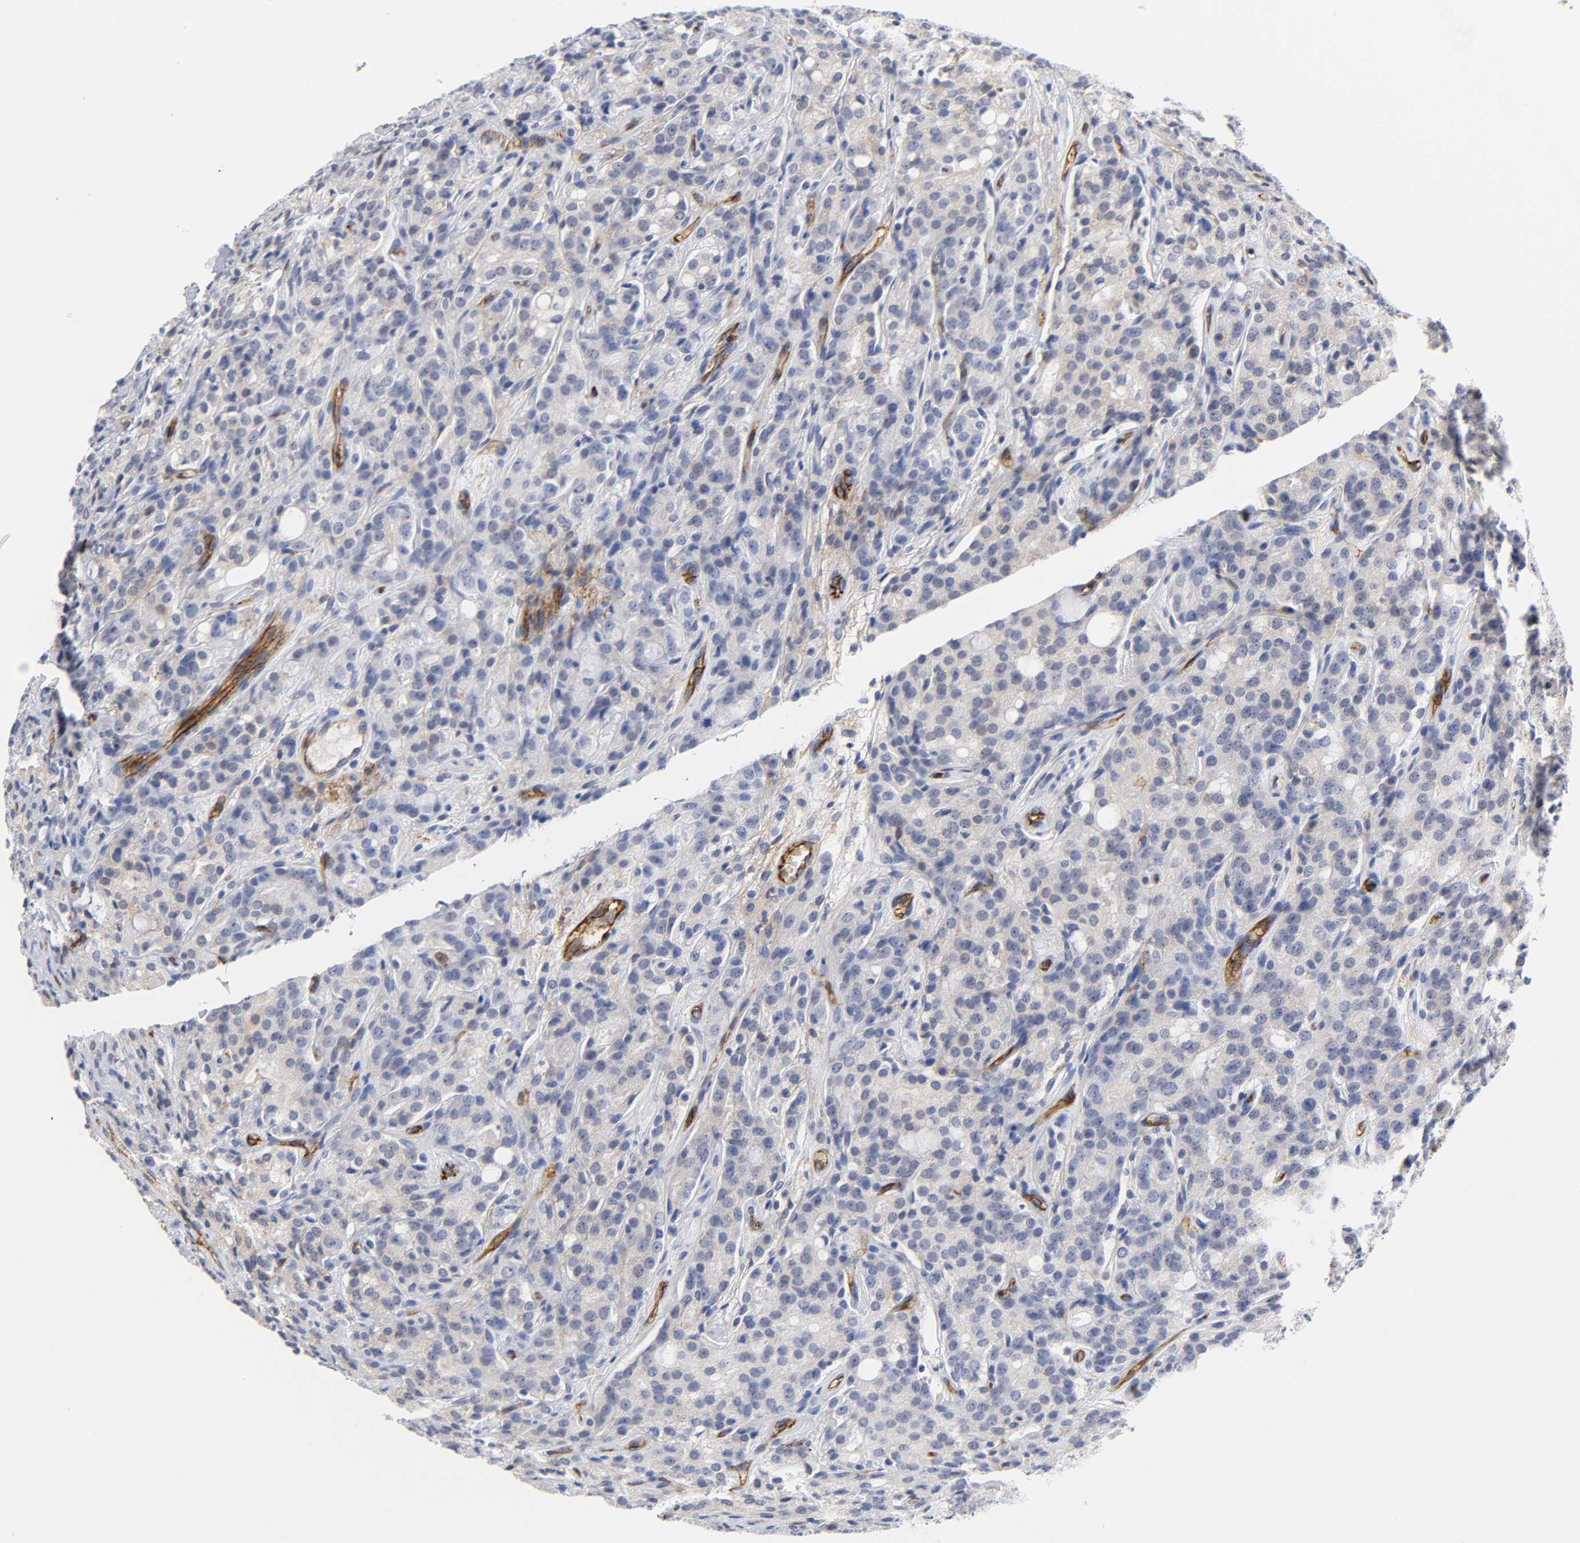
{"staining": {"intensity": "weak", "quantity": "<25%", "location": "cytoplasmic/membranous"}, "tissue": "prostate cancer", "cell_type": "Tumor cells", "image_type": "cancer", "snomed": [{"axis": "morphology", "description": "Adenocarcinoma, High grade"}, {"axis": "topography", "description": "Prostate"}], "caption": "Prostate high-grade adenocarcinoma was stained to show a protein in brown. There is no significant expression in tumor cells.", "gene": "ICAM1", "patient": {"sex": "male", "age": 72}}